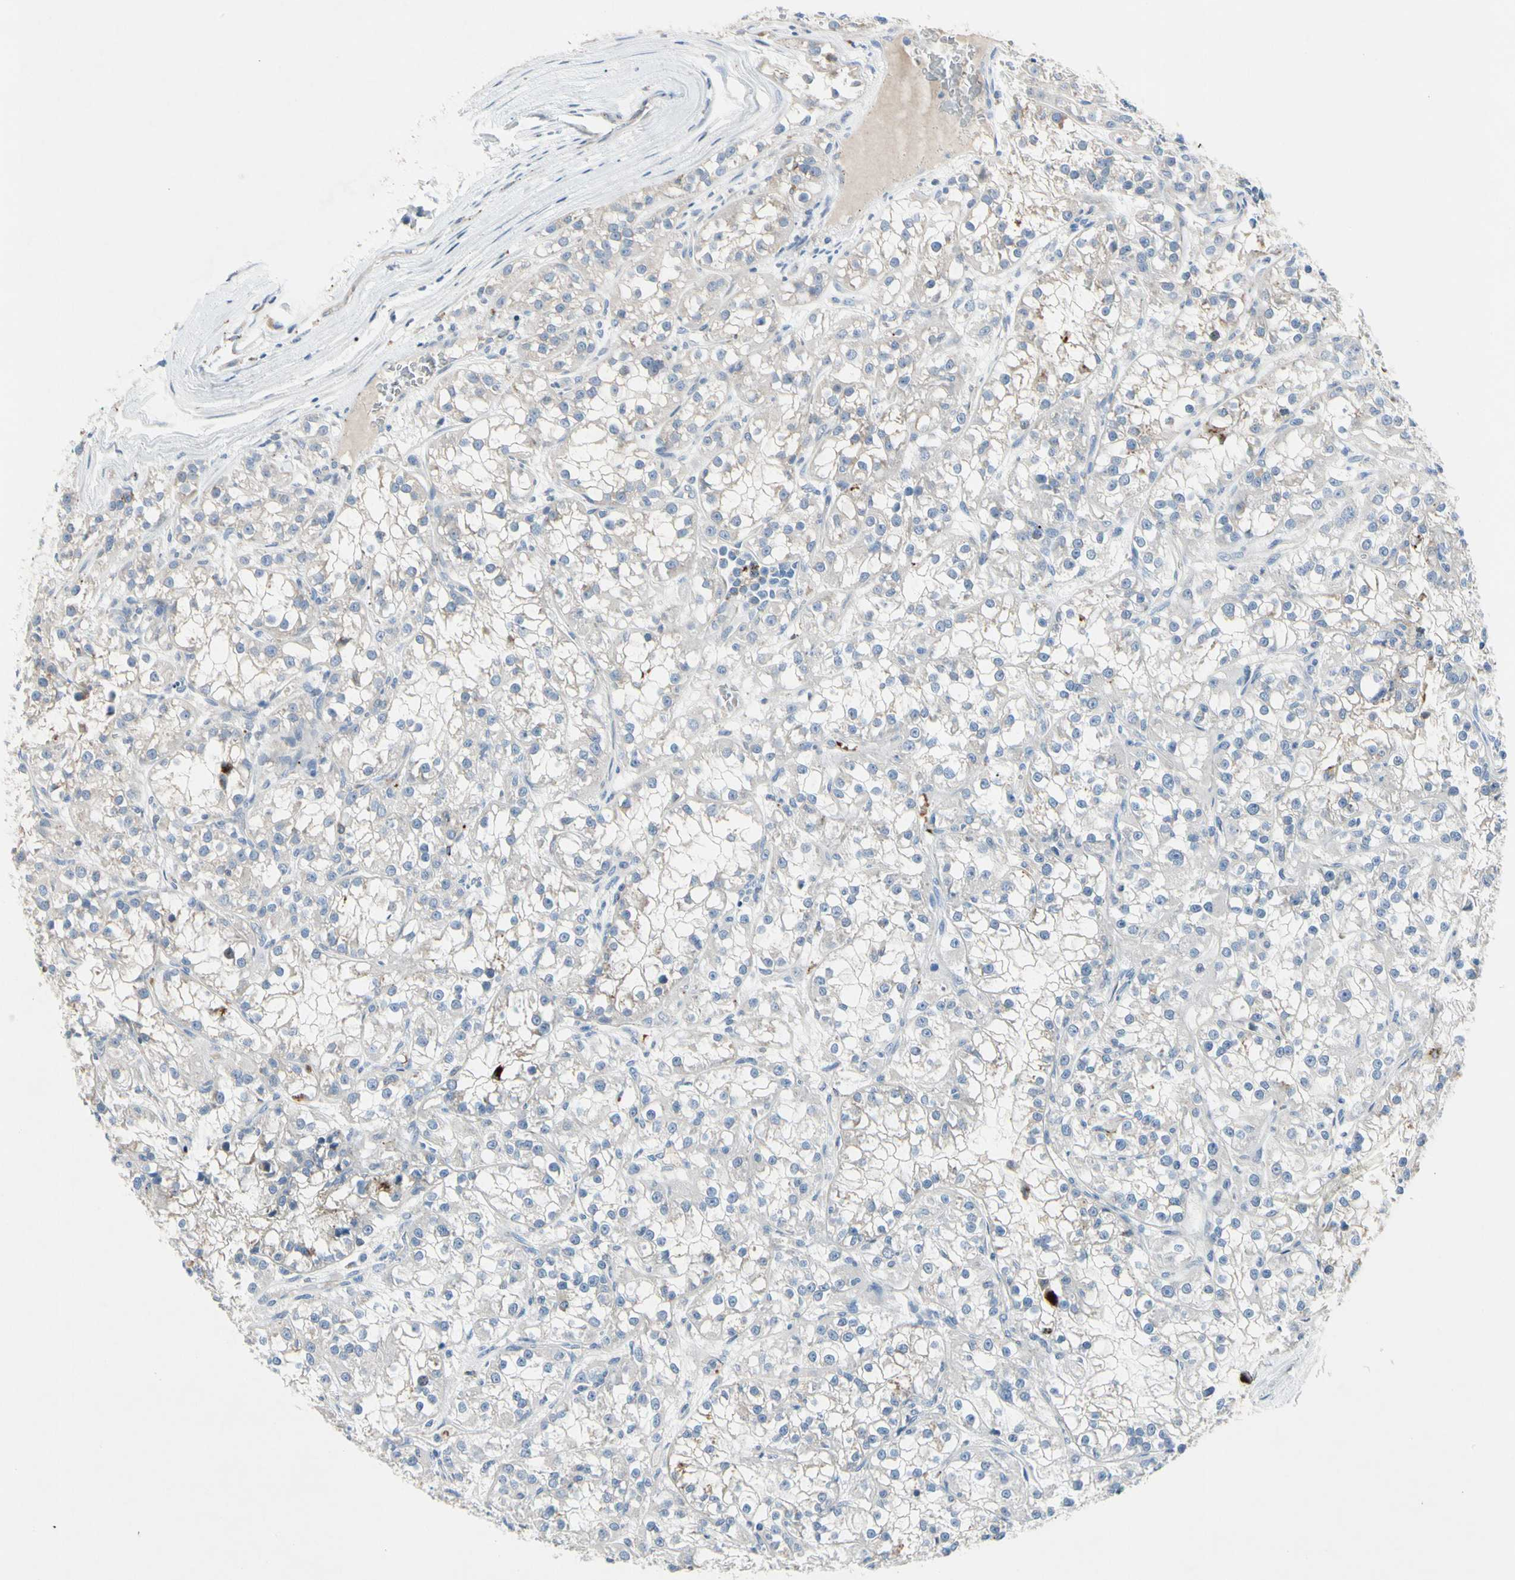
{"staining": {"intensity": "weak", "quantity": "<25%", "location": "cytoplasmic/membranous"}, "tissue": "renal cancer", "cell_type": "Tumor cells", "image_type": "cancer", "snomed": [{"axis": "morphology", "description": "Adenocarcinoma, NOS"}, {"axis": "topography", "description": "Kidney"}], "caption": "Renal adenocarcinoma was stained to show a protein in brown. There is no significant staining in tumor cells.", "gene": "RETSAT", "patient": {"sex": "female", "age": 52}}